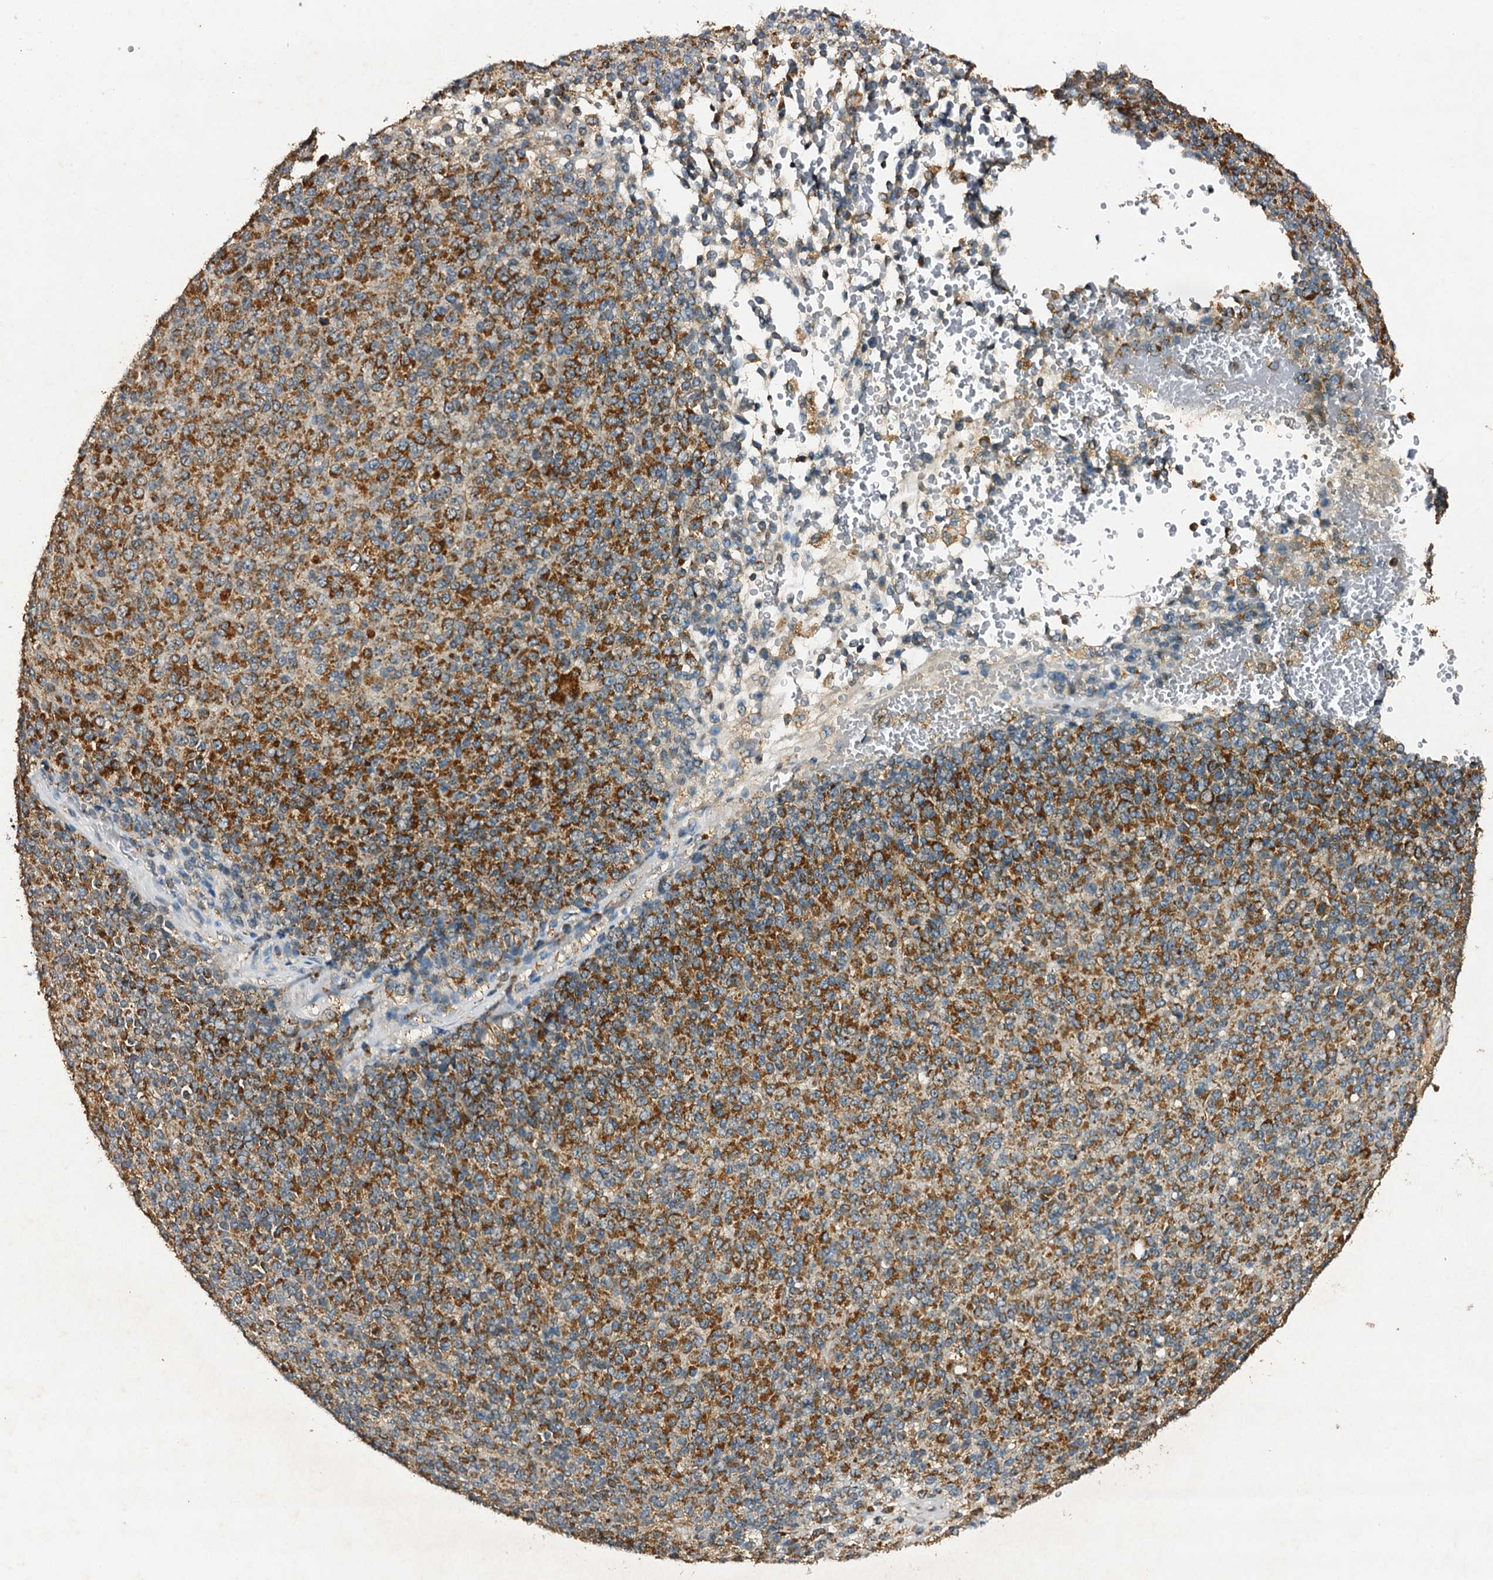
{"staining": {"intensity": "moderate", "quantity": ">75%", "location": "cytoplasmic/membranous"}, "tissue": "melanoma", "cell_type": "Tumor cells", "image_type": "cancer", "snomed": [{"axis": "morphology", "description": "Malignant melanoma, Metastatic site"}, {"axis": "topography", "description": "Brain"}], "caption": "Malignant melanoma (metastatic site) stained for a protein demonstrates moderate cytoplasmic/membranous positivity in tumor cells.", "gene": "NDUFA13", "patient": {"sex": "female", "age": 56}}